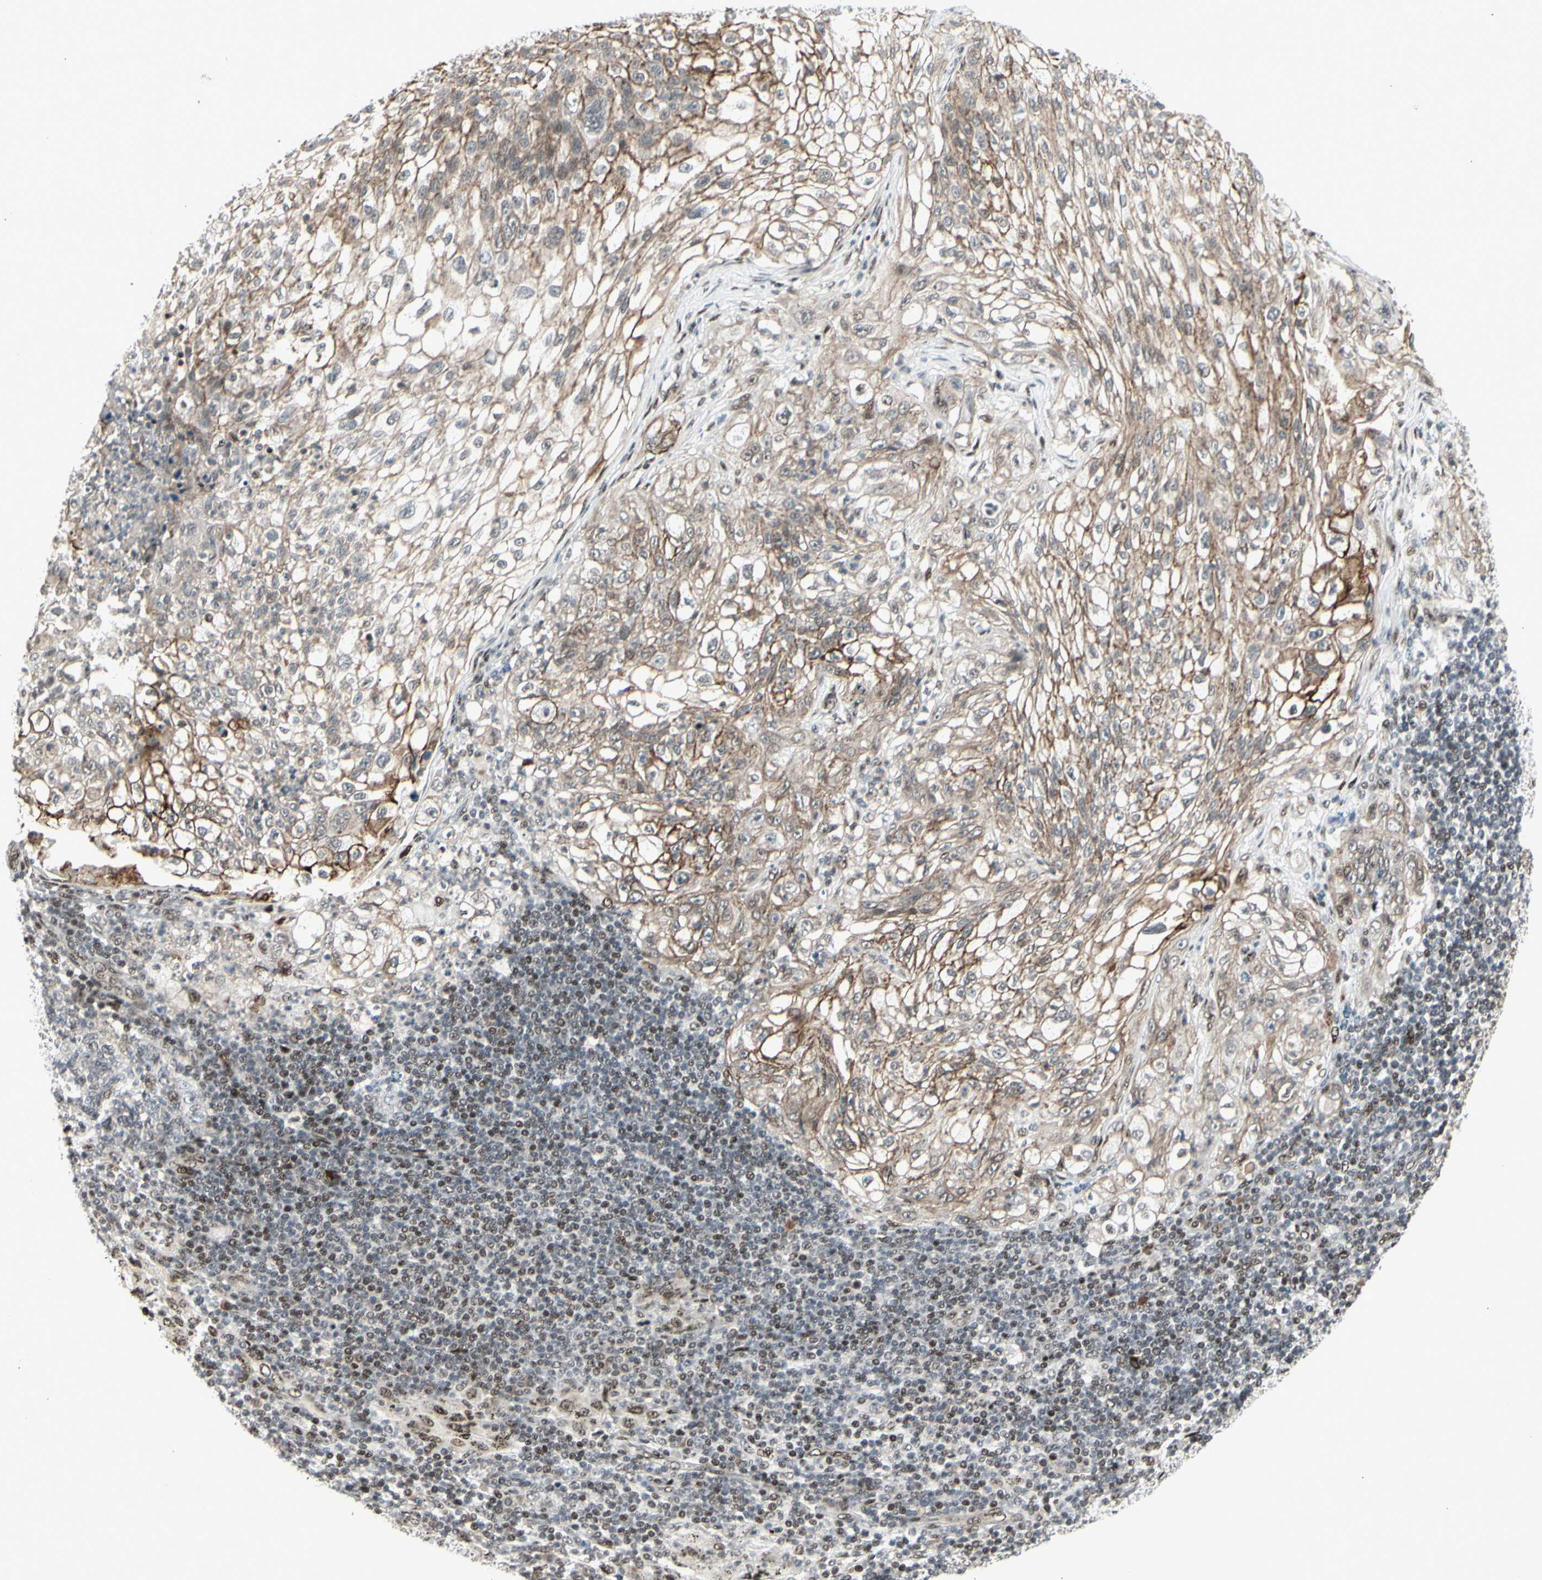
{"staining": {"intensity": "moderate", "quantity": "25%-75%", "location": "cytoplasmic/membranous"}, "tissue": "lung cancer", "cell_type": "Tumor cells", "image_type": "cancer", "snomed": [{"axis": "morphology", "description": "Inflammation, NOS"}, {"axis": "morphology", "description": "Squamous cell carcinoma, NOS"}, {"axis": "topography", "description": "Lymph node"}, {"axis": "topography", "description": "Soft tissue"}, {"axis": "topography", "description": "Lung"}], "caption": "Squamous cell carcinoma (lung) stained with a brown dye reveals moderate cytoplasmic/membranous positive staining in approximately 25%-75% of tumor cells.", "gene": "FOXJ2", "patient": {"sex": "male", "age": 66}}